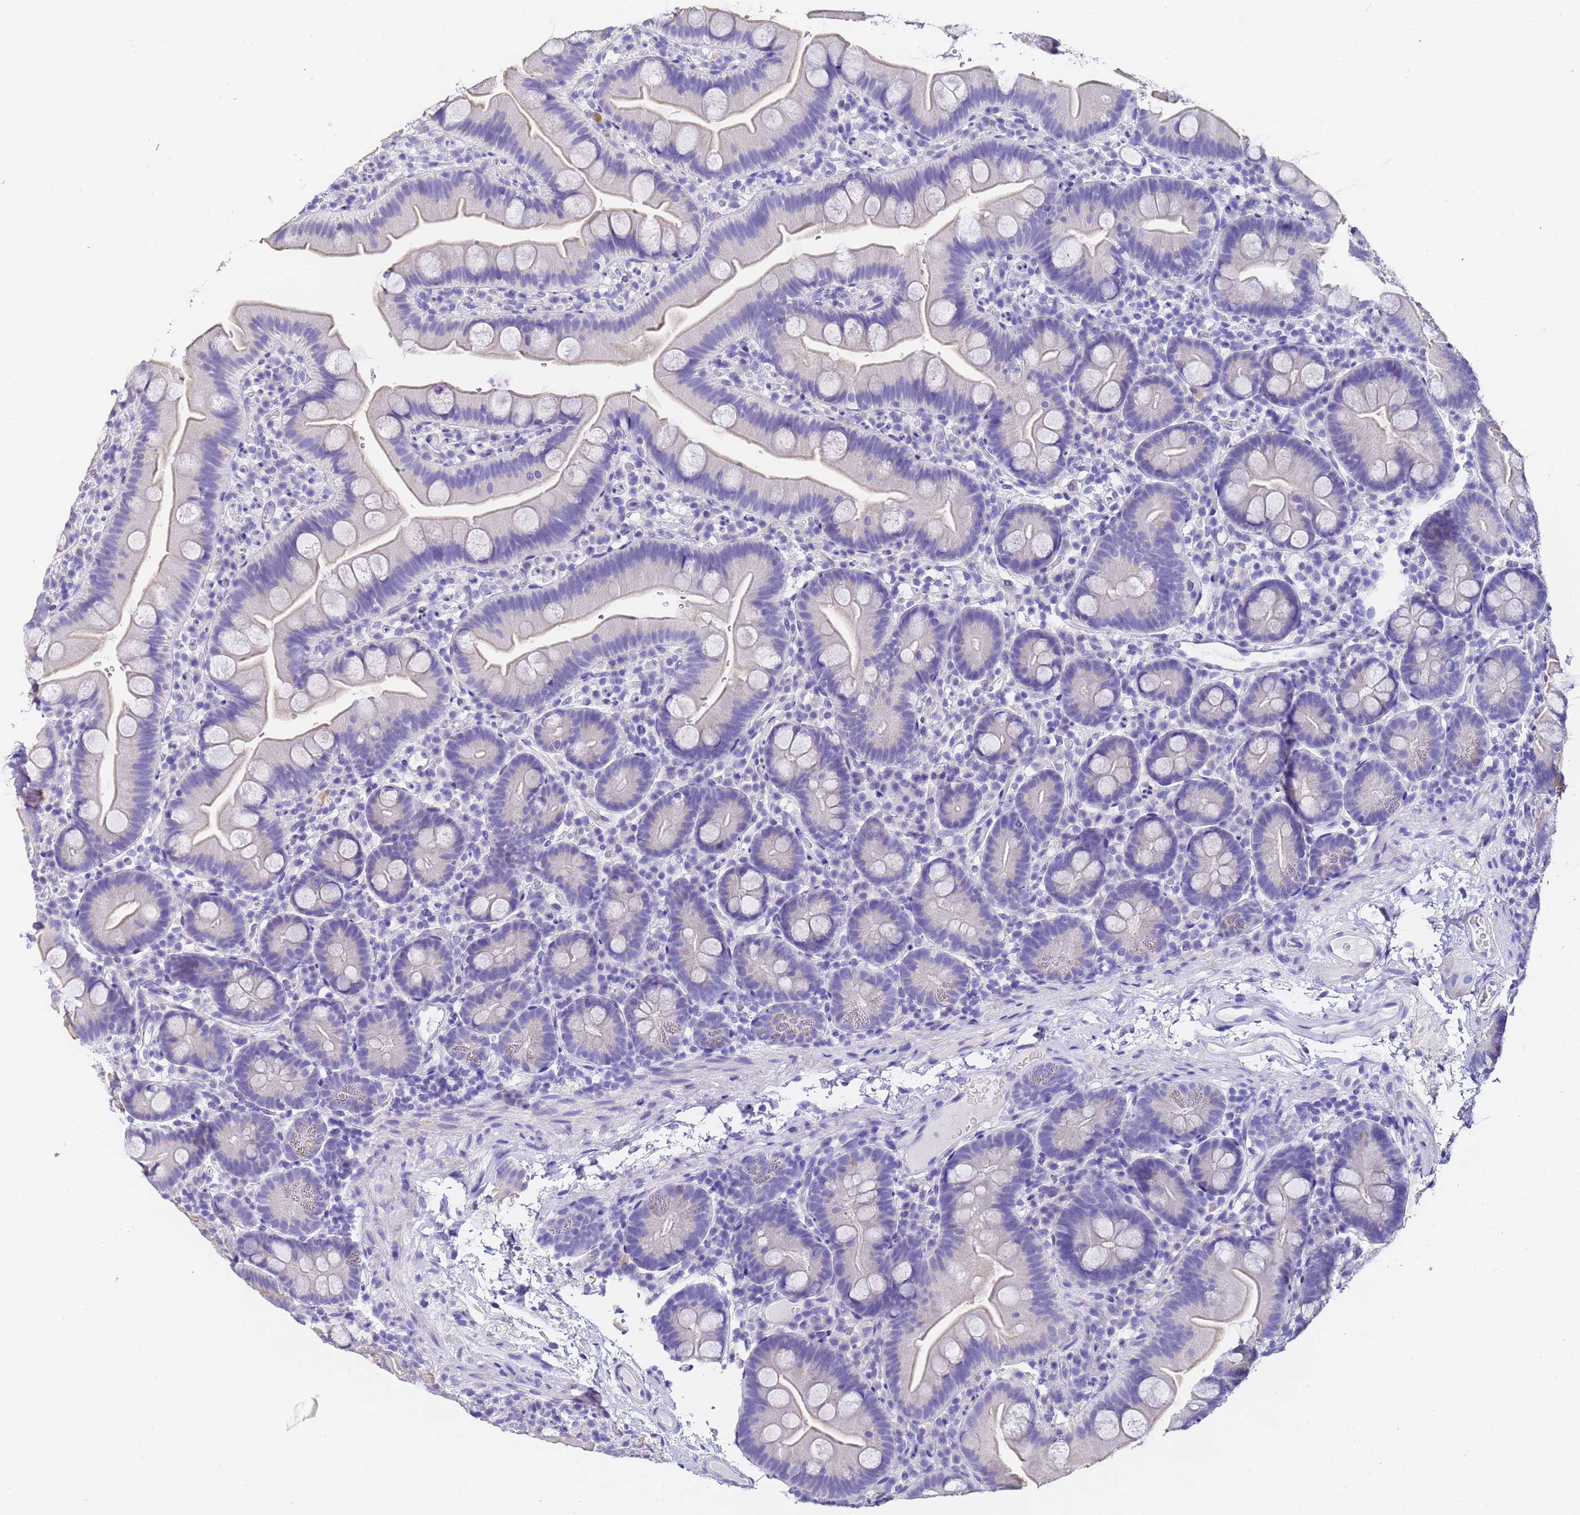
{"staining": {"intensity": "weak", "quantity": "25%-75%", "location": "cytoplasmic/membranous"}, "tissue": "small intestine", "cell_type": "Glandular cells", "image_type": "normal", "snomed": [{"axis": "morphology", "description": "Normal tissue, NOS"}, {"axis": "topography", "description": "Small intestine"}], "caption": "Unremarkable small intestine was stained to show a protein in brown. There is low levels of weak cytoplasmic/membranous expression in about 25%-75% of glandular cells. (DAB IHC, brown staining for protein, blue staining for nuclei).", "gene": "GABRA1", "patient": {"sex": "female", "age": 68}}